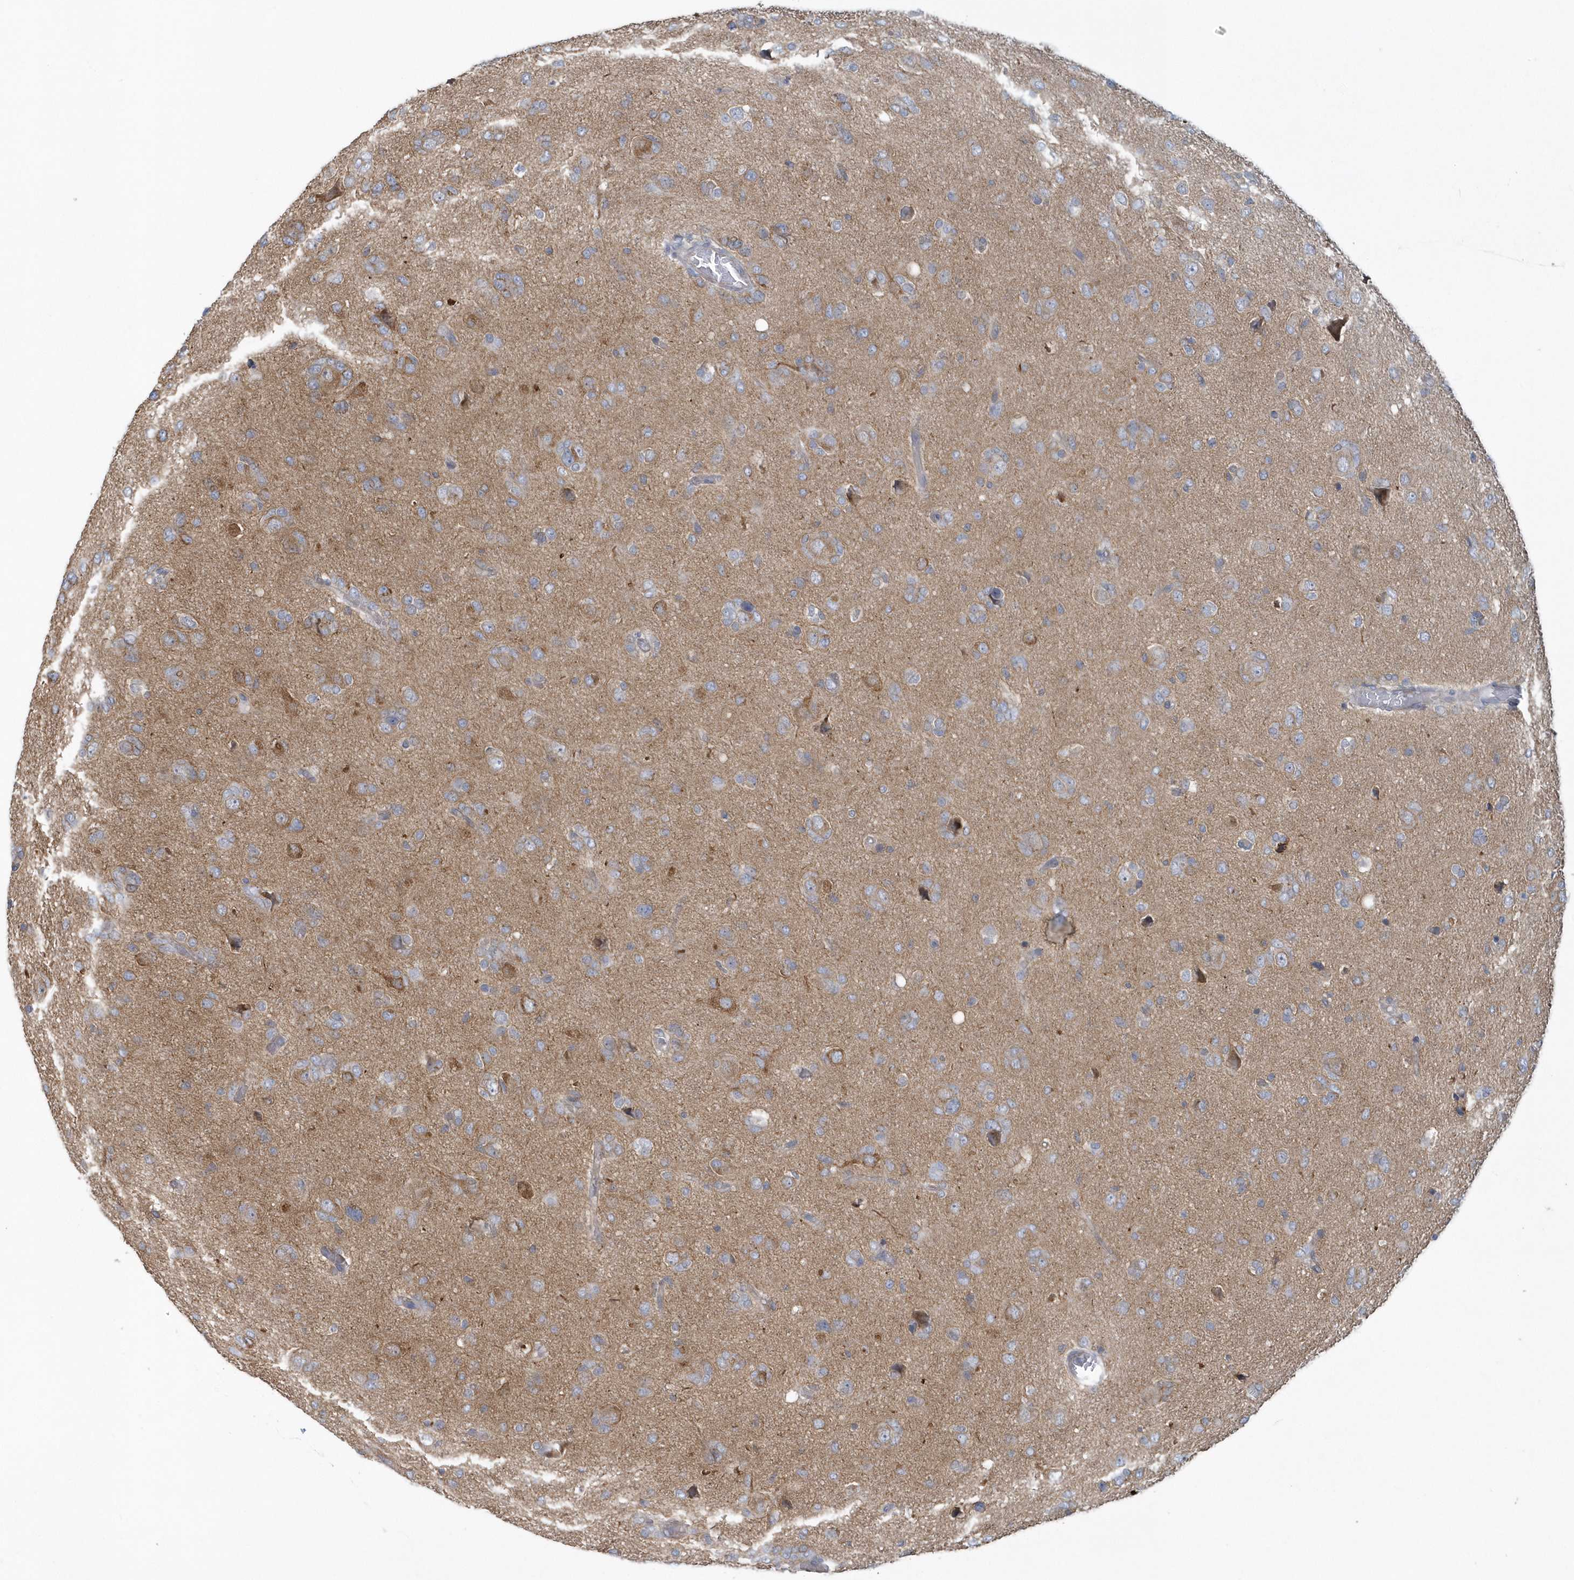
{"staining": {"intensity": "negative", "quantity": "none", "location": "none"}, "tissue": "glioma", "cell_type": "Tumor cells", "image_type": "cancer", "snomed": [{"axis": "morphology", "description": "Glioma, malignant, High grade"}, {"axis": "topography", "description": "Brain"}], "caption": "Micrograph shows no protein expression in tumor cells of glioma tissue. (DAB (3,3'-diaminobenzidine) immunohistochemistry visualized using brightfield microscopy, high magnification).", "gene": "RAI14", "patient": {"sex": "female", "age": 59}}